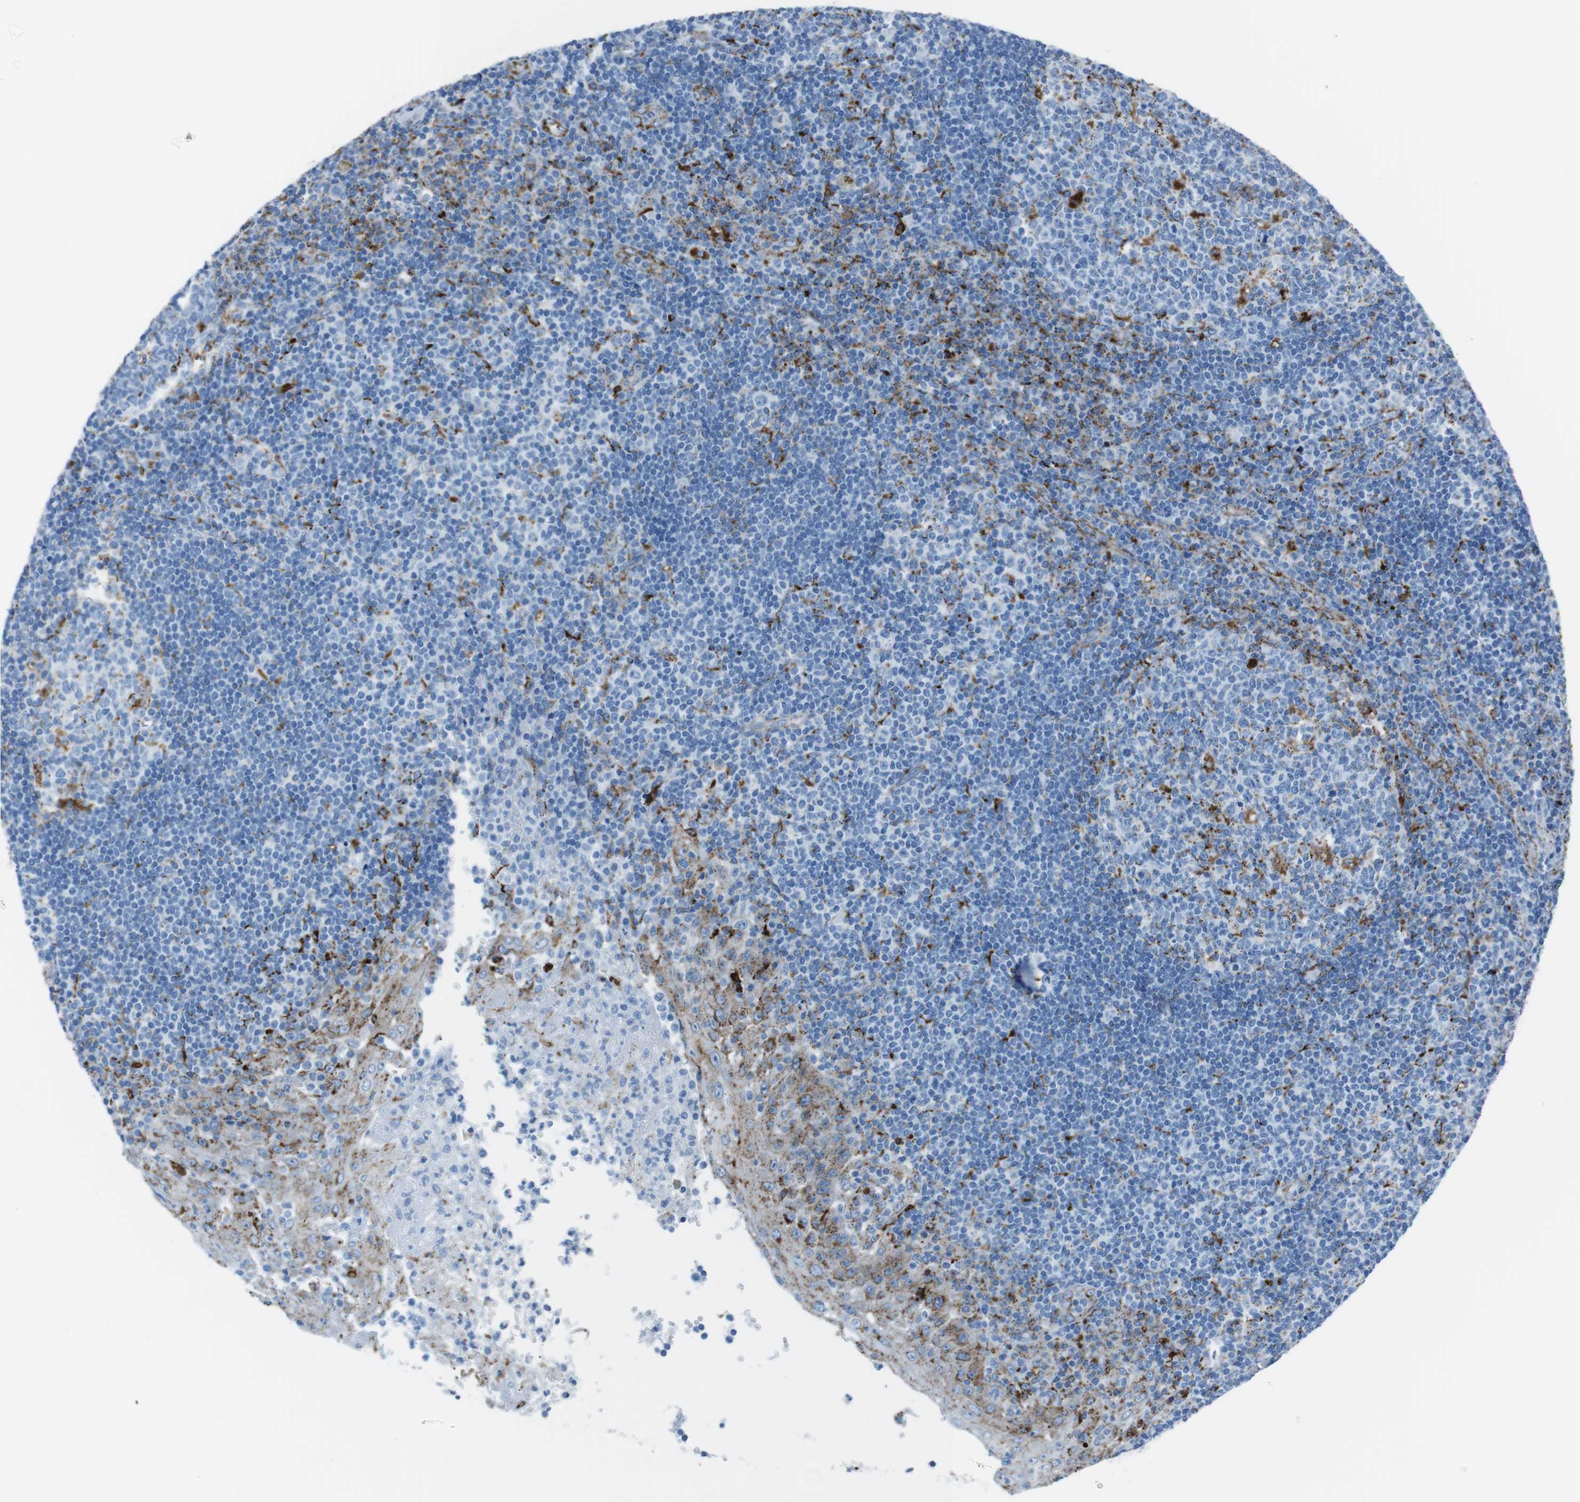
{"staining": {"intensity": "moderate", "quantity": "<25%", "location": "cytoplasmic/membranous"}, "tissue": "tonsil", "cell_type": "Germinal center cells", "image_type": "normal", "snomed": [{"axis": "morphology", "description": "Normal tissue, NOS"}, {"axis": "topography", "description": "Tonsil"}], "caption": "A low amount of moderate cytoplasmic/membranous expression is present in approximately <25% of germinal center cells in benign tonsil.", "gene": "SCARB2", "patient": {"sex": "female", "age": 40}}